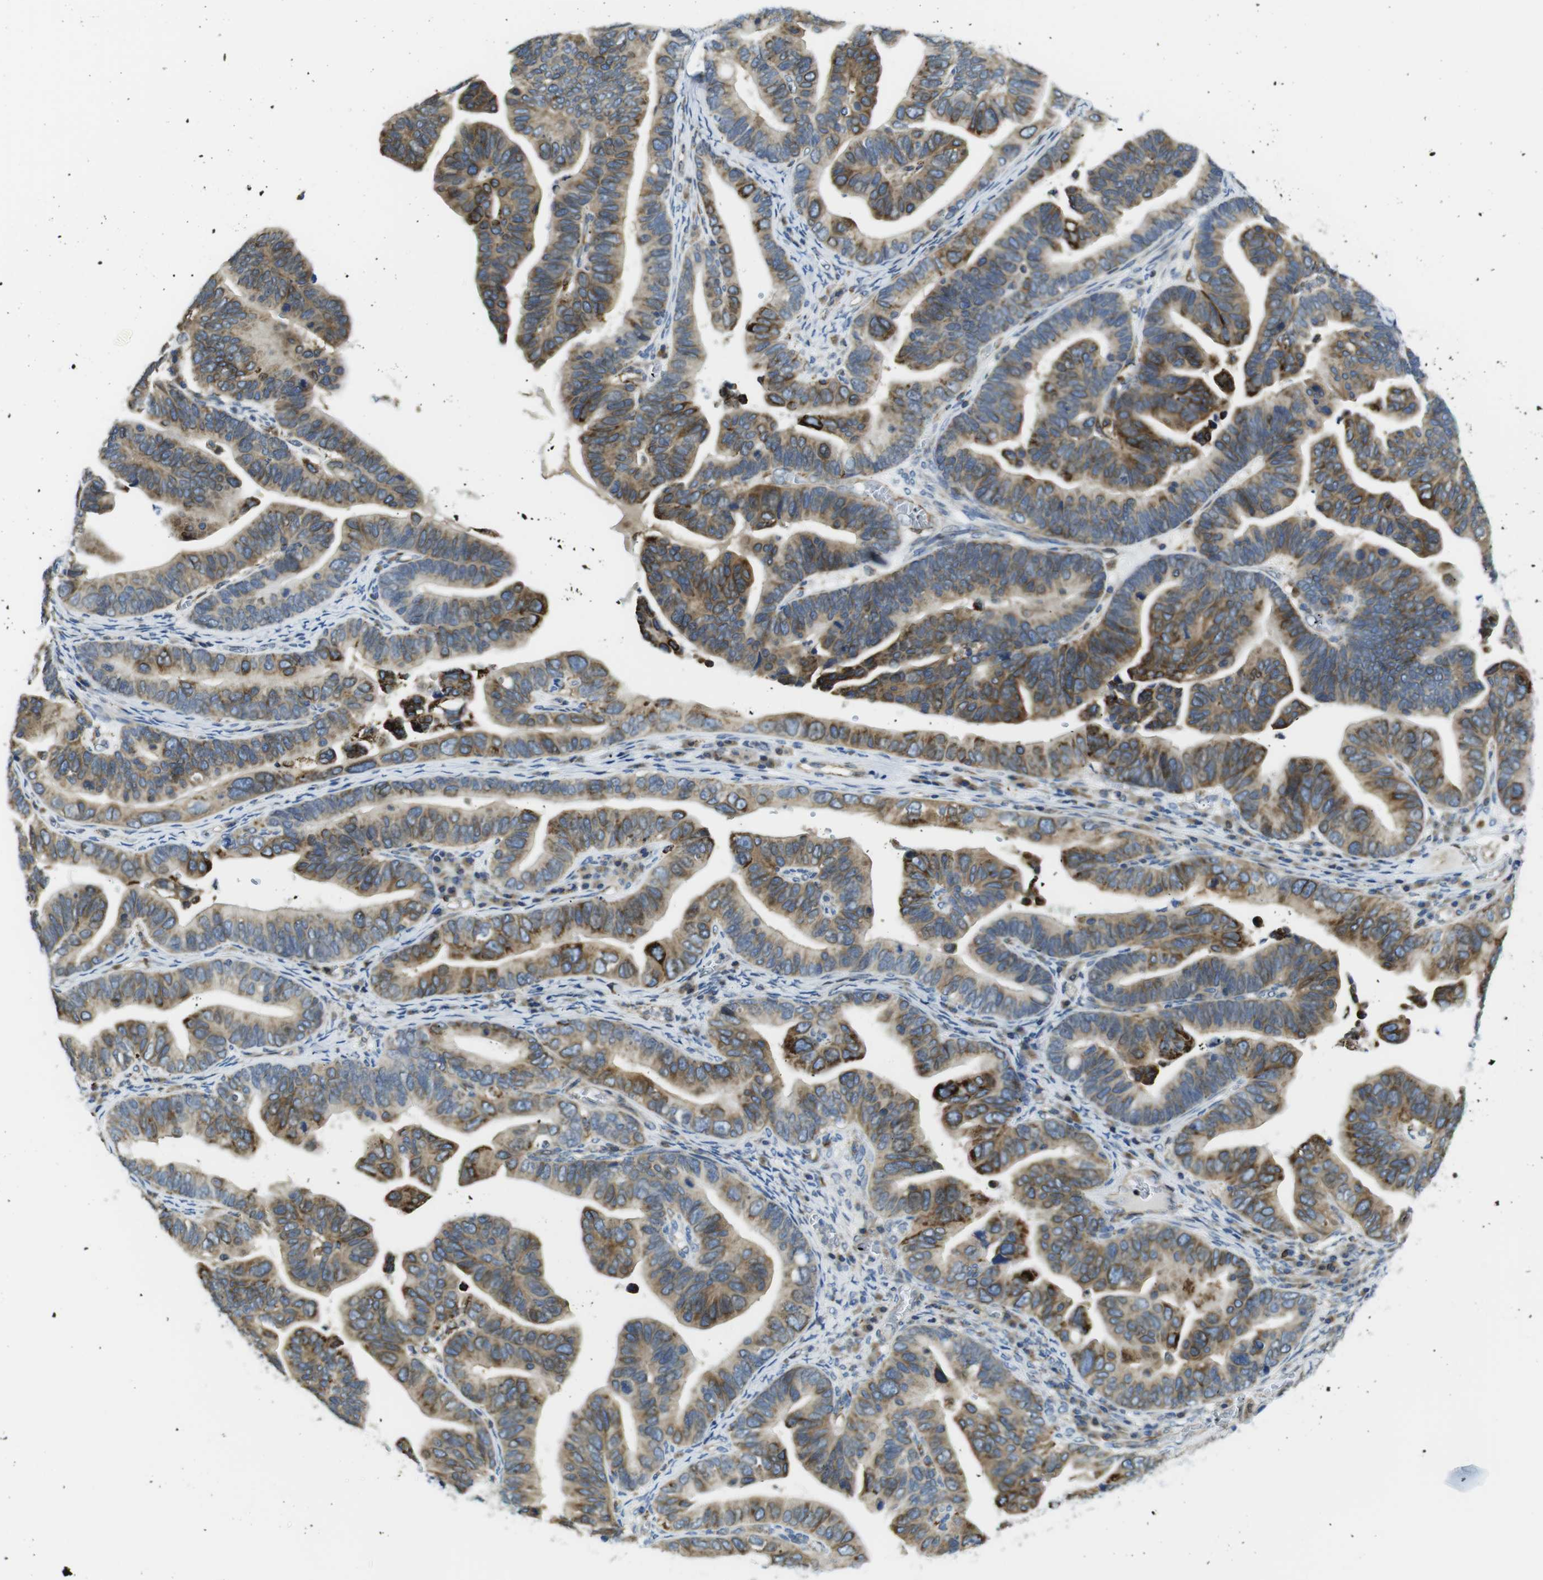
{"staining": {"intensity": "strong", "quantity": ">75%", "location": "cytoplasmic/membranous"}, "tissue": "ovarian cancer", "cell_type": "Tumor cells", "image_type": "cancer", "snomed": [{"axis": "morphology", "description": "Cystadenocarcinoma, serous, NOS"}, {"axis": "topography", "description": "Ovary"}], "caption": "Serous cystadenocarcinoma (ovarian) tissue displays strong cytoplasmic/membranous expression in about >75% of tumor cells", "gene": "KCNE3", "patient": {"sex": "female", "age": 56}}